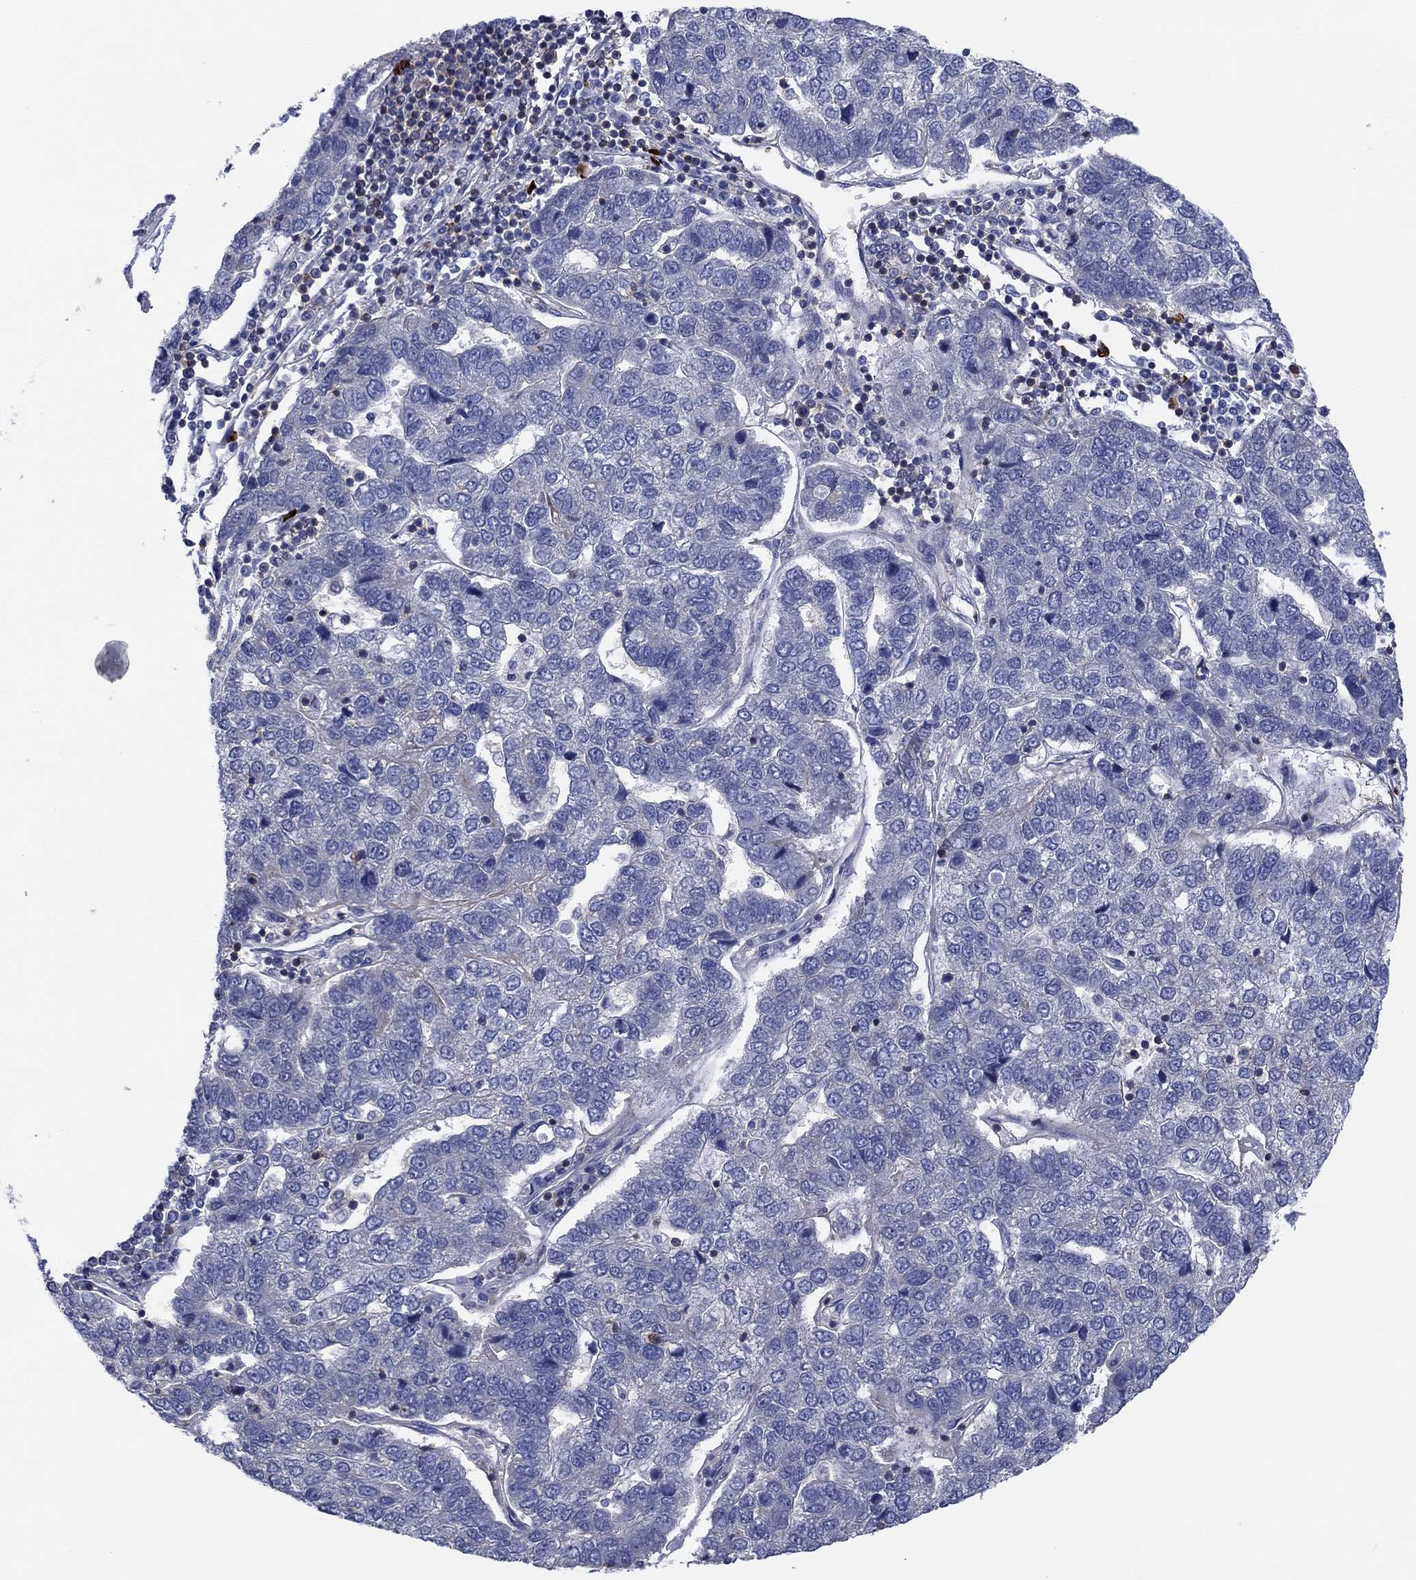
{"staining": {"intensity": "negative", "quantity": "none", "location": "none"}, "tissue": "pancreatic cancer", "cell_type": "Tumor cells", "image_type": "cancer", "snomed": [{"axis": "morphology", "description": "Adenocarcinoma, NOS"}, {"axis": "topography", "description": "Pancreas"}], "caption": "This micrograph is of pancreatic cancer stained with immunohistochemistry to label a protein in brown with the nuclei are counter-stained blue. There is no expression in tumor cells.", "gene": "PVR", "patient": {"sex": "female", "age": 61}}